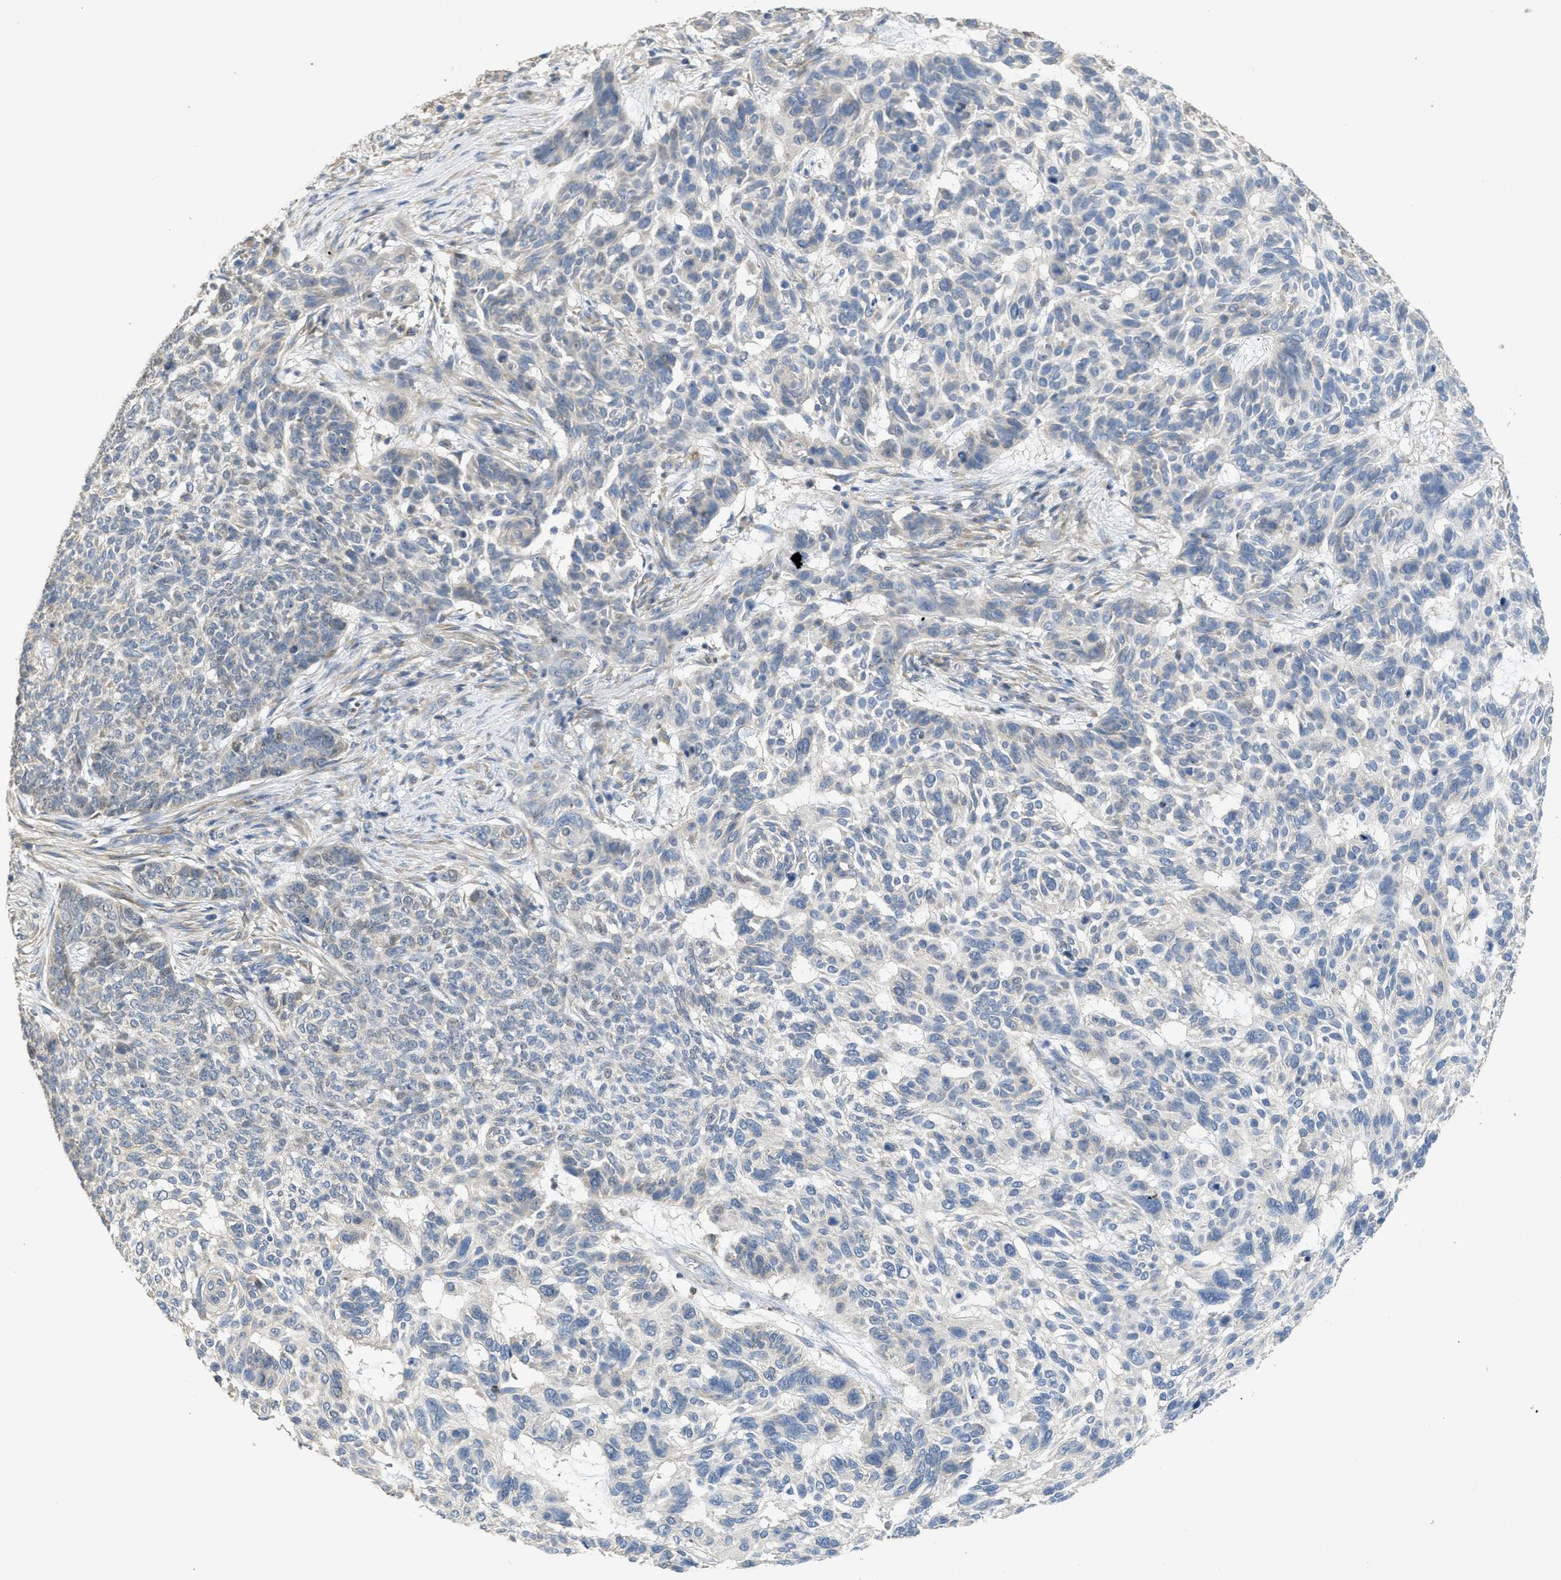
{"staining": {"intensity": "negative", "quantity": "none", "location": "none"}, "tissue": "skin cancer", "cell_type": "Tumor cells", "image_type": "cancer", "snomed": [{"axis": "morphology", "description": "Basal cell carcinoma"}, {"axis": "topography", "description": "Skin"}], "caption": "Immunohistochemistry photomicrograph of neoplastic tissue: human skin basal cell carcinoma stained with DAB demonstrates no significant protein expression in tumor cells.", "gene": "SFXN2", "patient": {"sex": "male", "age": 85}}